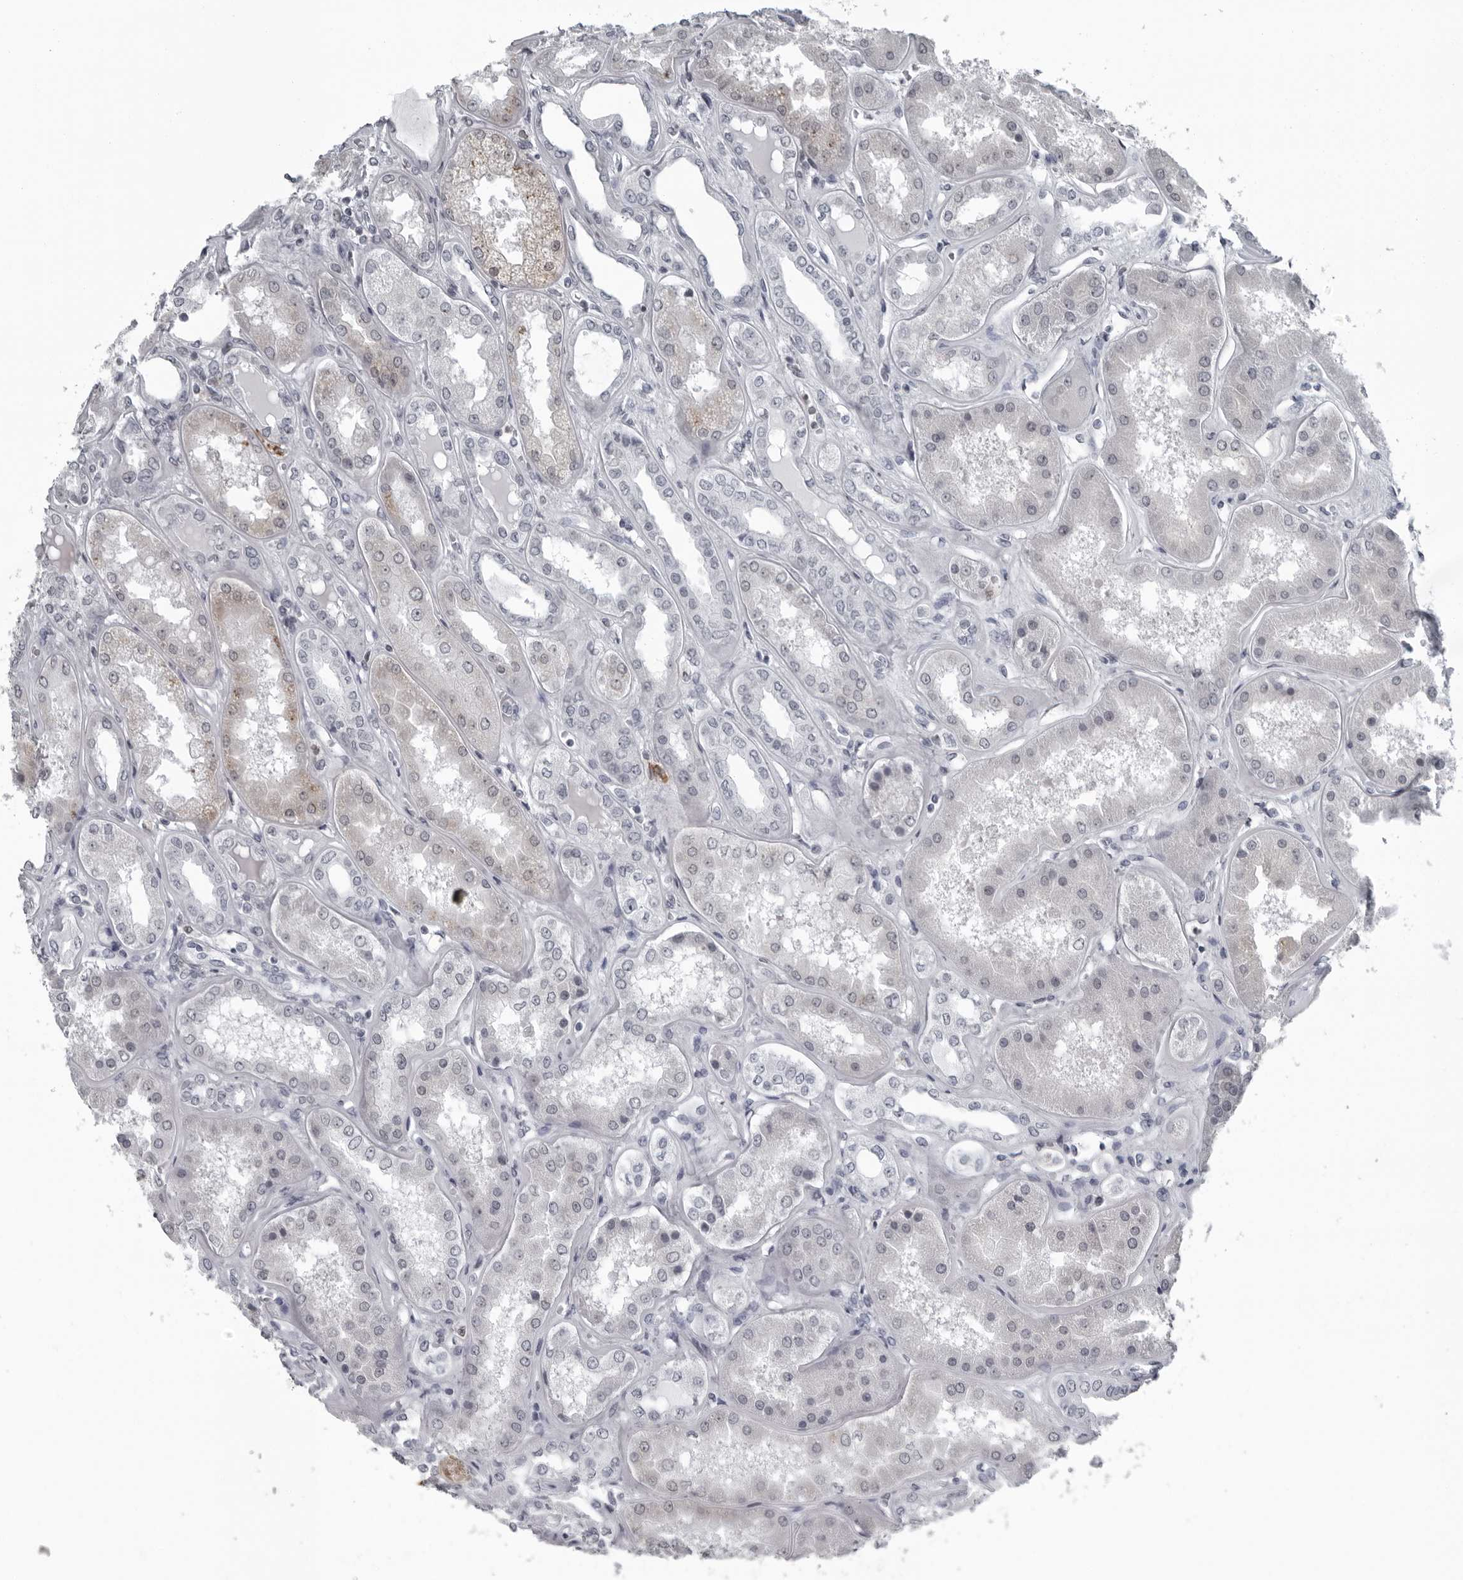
{"staining": {"intensity": "negative", "quantity": "none", "location": "none"}, "tissue": "kidney", "cell_type": "Cells in glomeruli", "image_type": "normal", "snomed": [{"axis": "morphology", "description": "Normal tissue, NOS"}, {"axis": "topography", "description": "Kidney"}], "caption": "DAB (3,3'-diaminobenzidine) immunohistochemical staining of benign human kidney demonstrates no significant staining in cells in glomeruli.", "gene": "RTCA", "patient": {"sex": "female", "age": 56}}